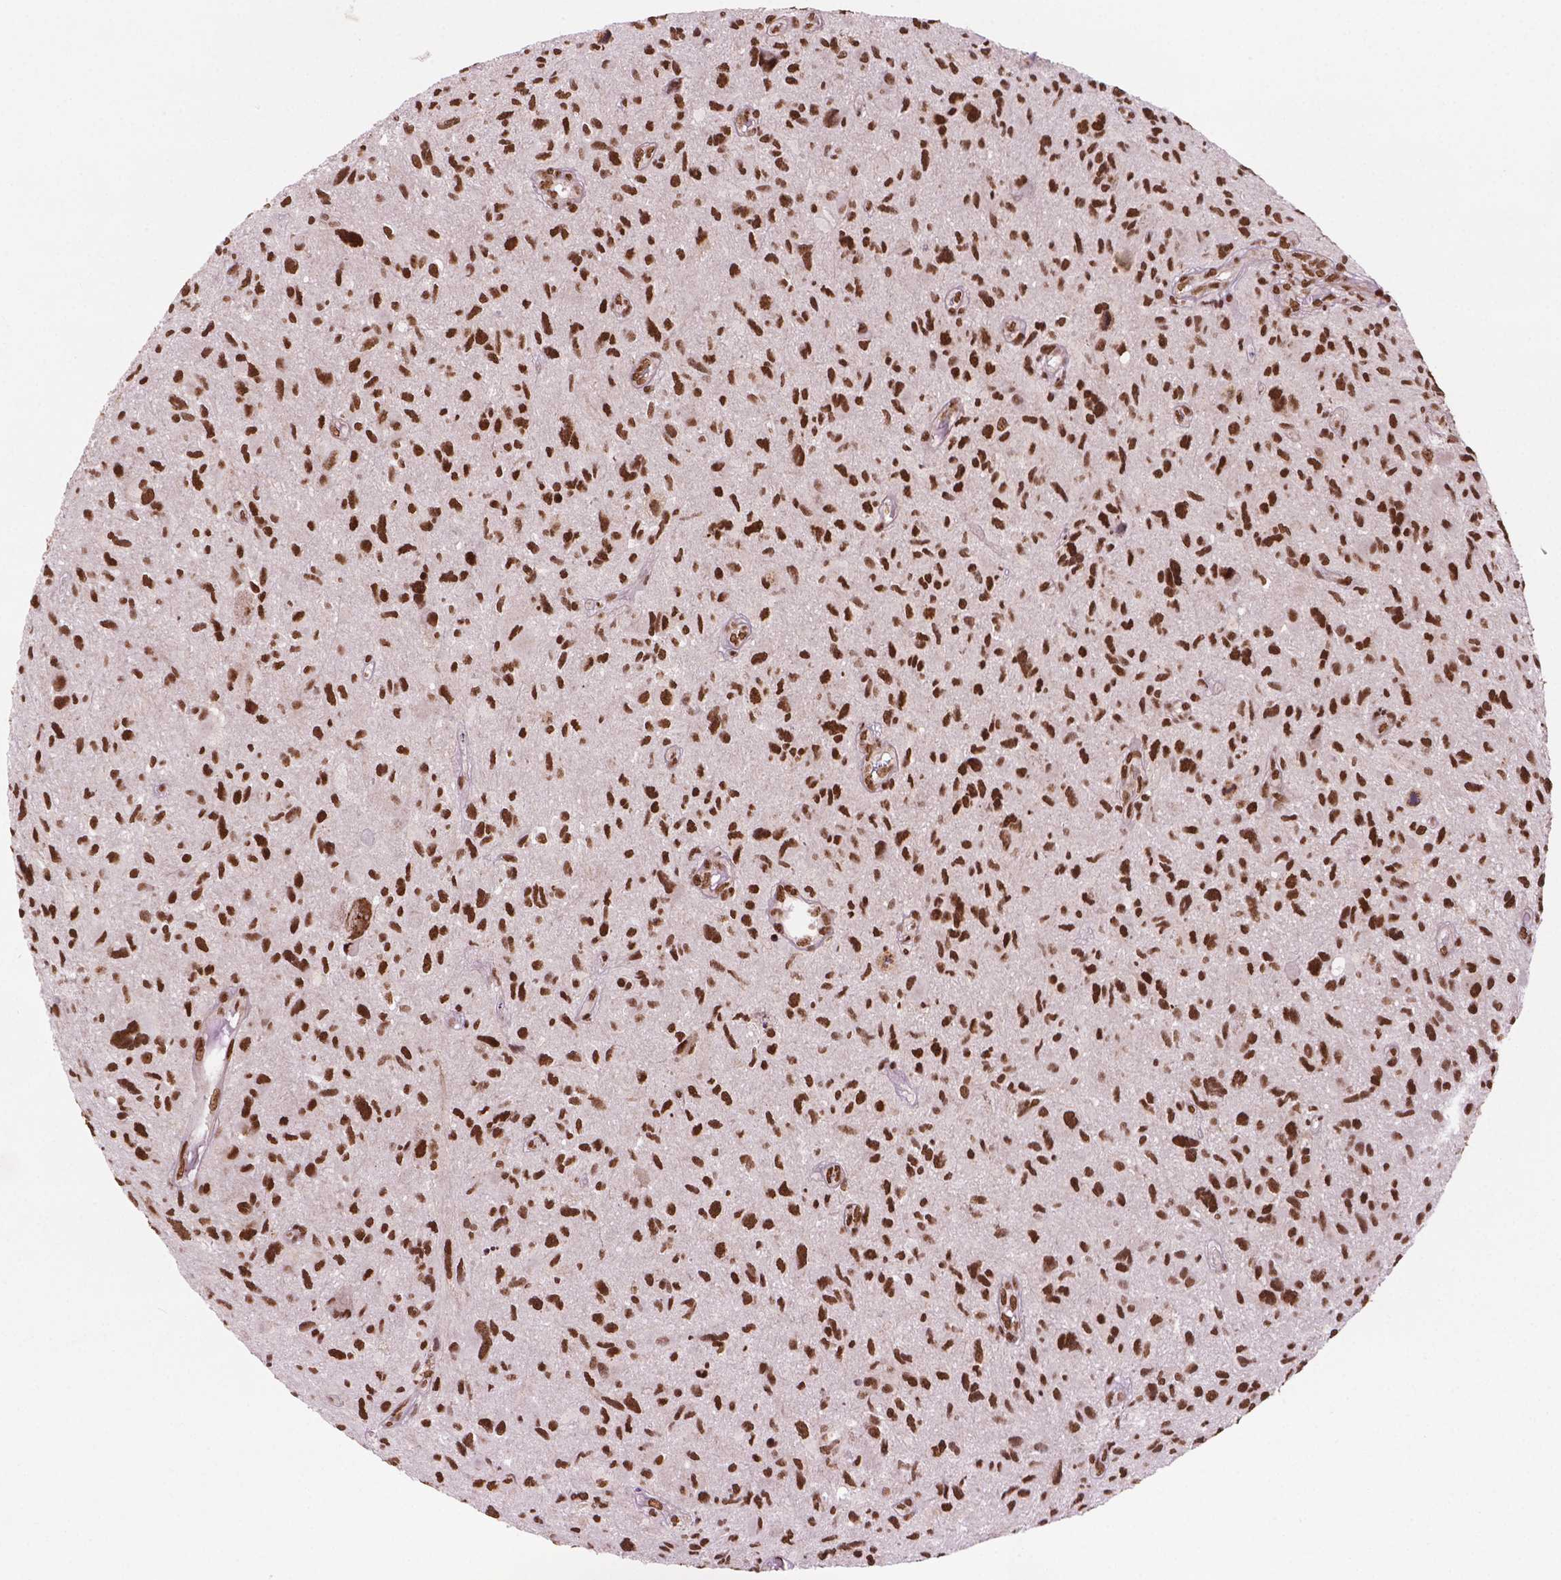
{"staining": {"intensity": "strong", "quantity": ">75%", "location": "nuclear"}, "tissue": "glioma", "cell_type": "Tumor cells", "image_type": "cancer", "snomed": [{"axis": "morphology", "description": "Glioma, malignant, NOS"}, {"axis": "morphology", "description": "Glioma, malignant, High grade"}, {"axis": "topography", "description": "Brain"}], "caption": "Immunohistochemical staining of human glioma (malignant) demonstrates high levels of strong nuclear positivity in about >75% of tumor cells.", "gene": "SIRT6", "patient": {"sex": "female", "age": 71}}